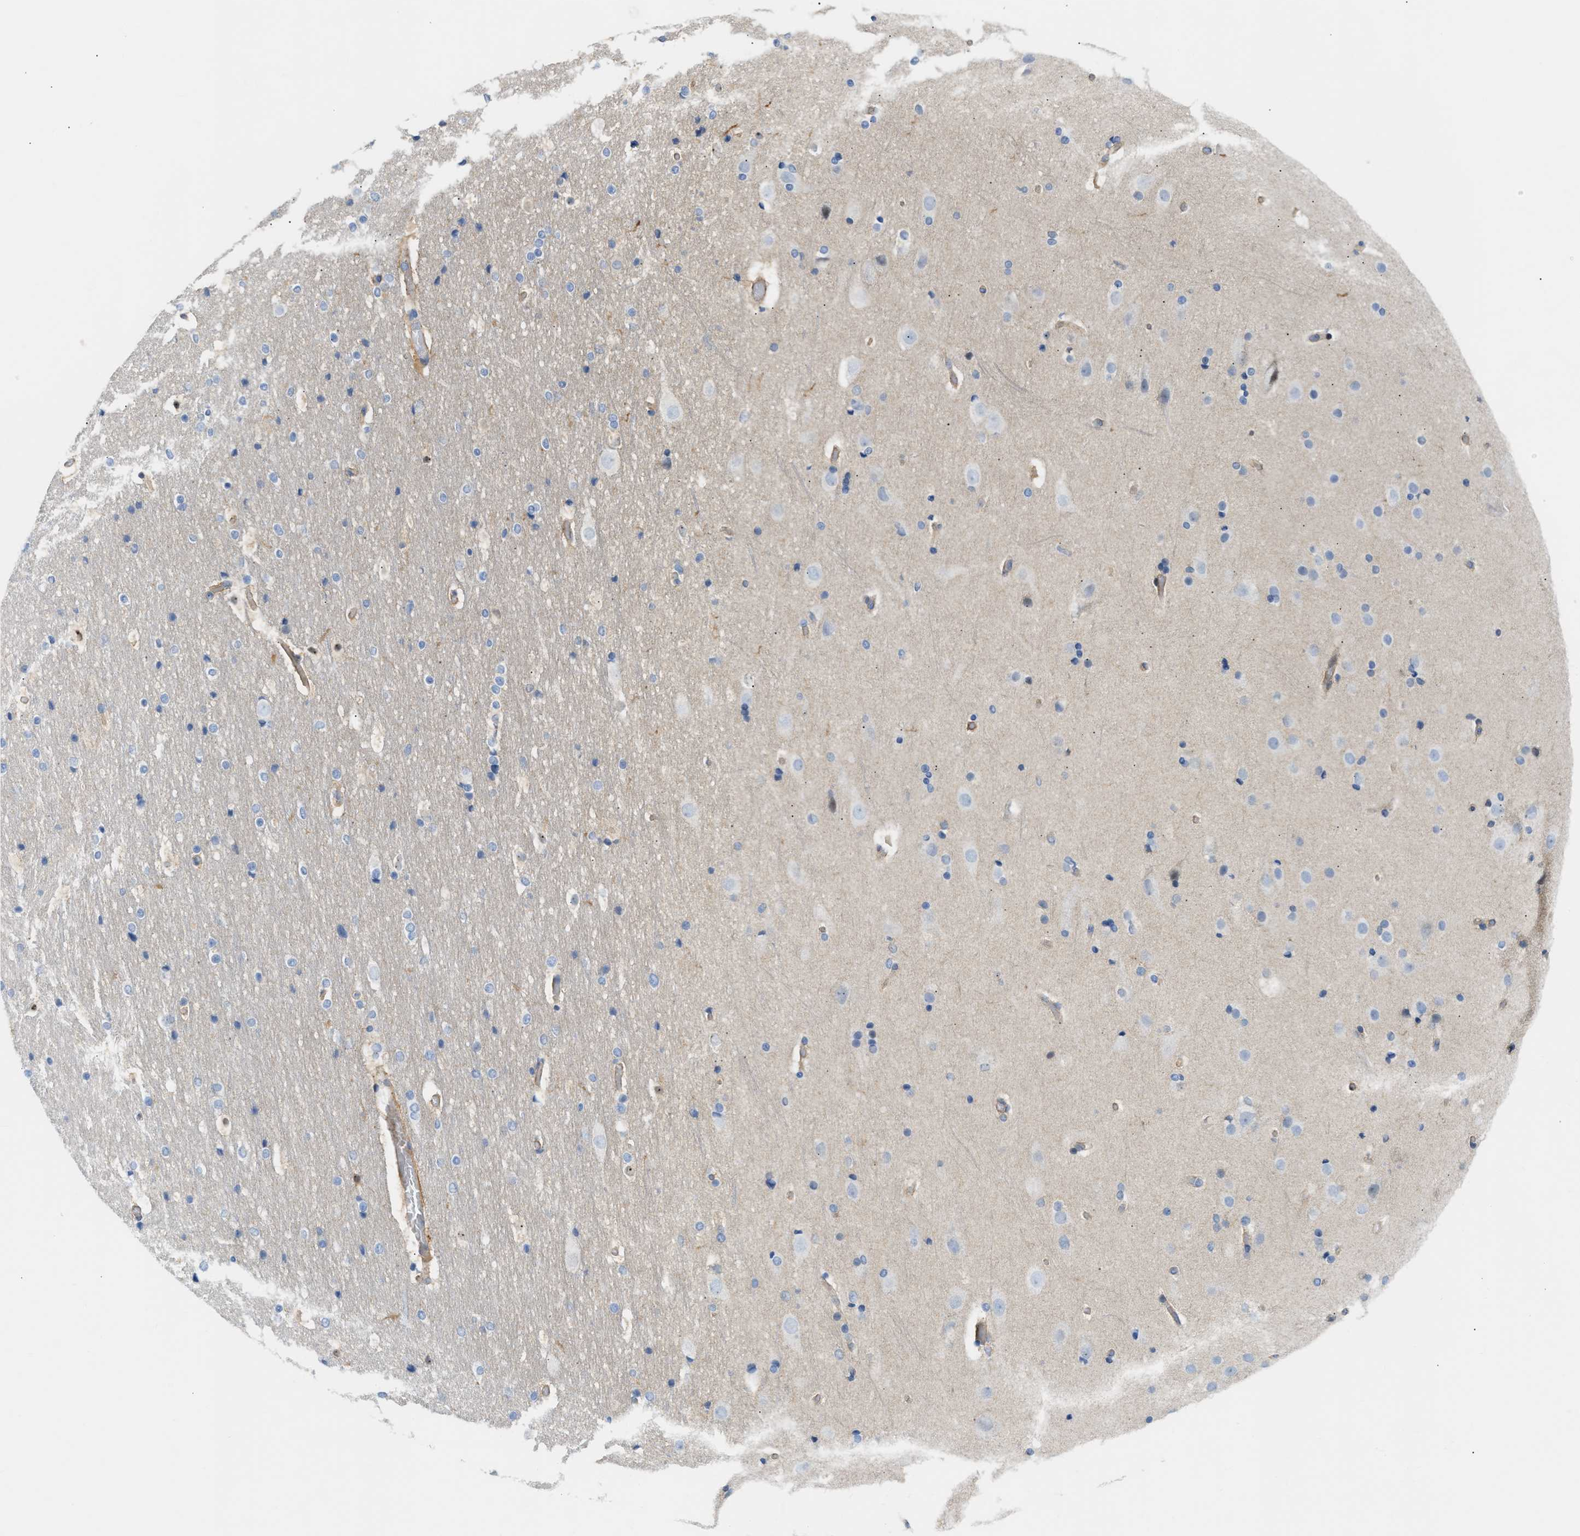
{"staining": {"intensity": "moderate", "quantity": "25%-75%", "location": "cytoplasmic/membranous"}, "tissue": "cerebral cortex", "cell_type": "Endothelial cells", "image_type": "normal", "snomed": [{"axis": "morphology", "description": "Normal tissue, NOS"}, {"axis": "topography", "description": "Cerebral cortex"}], "caption": "The photomicrograph reveals staining of unremarkable cerebral cortex, revealing moderate cytoplasmic/membranous protein expression (brown color) within endothelial cells. The protein is stained brown, and the nuclei are stained in blue (DAB IHC with brightfield microscopy, high magnification).", "gene": "FHL1", "patient": {"sex": "male", "age": 57}}